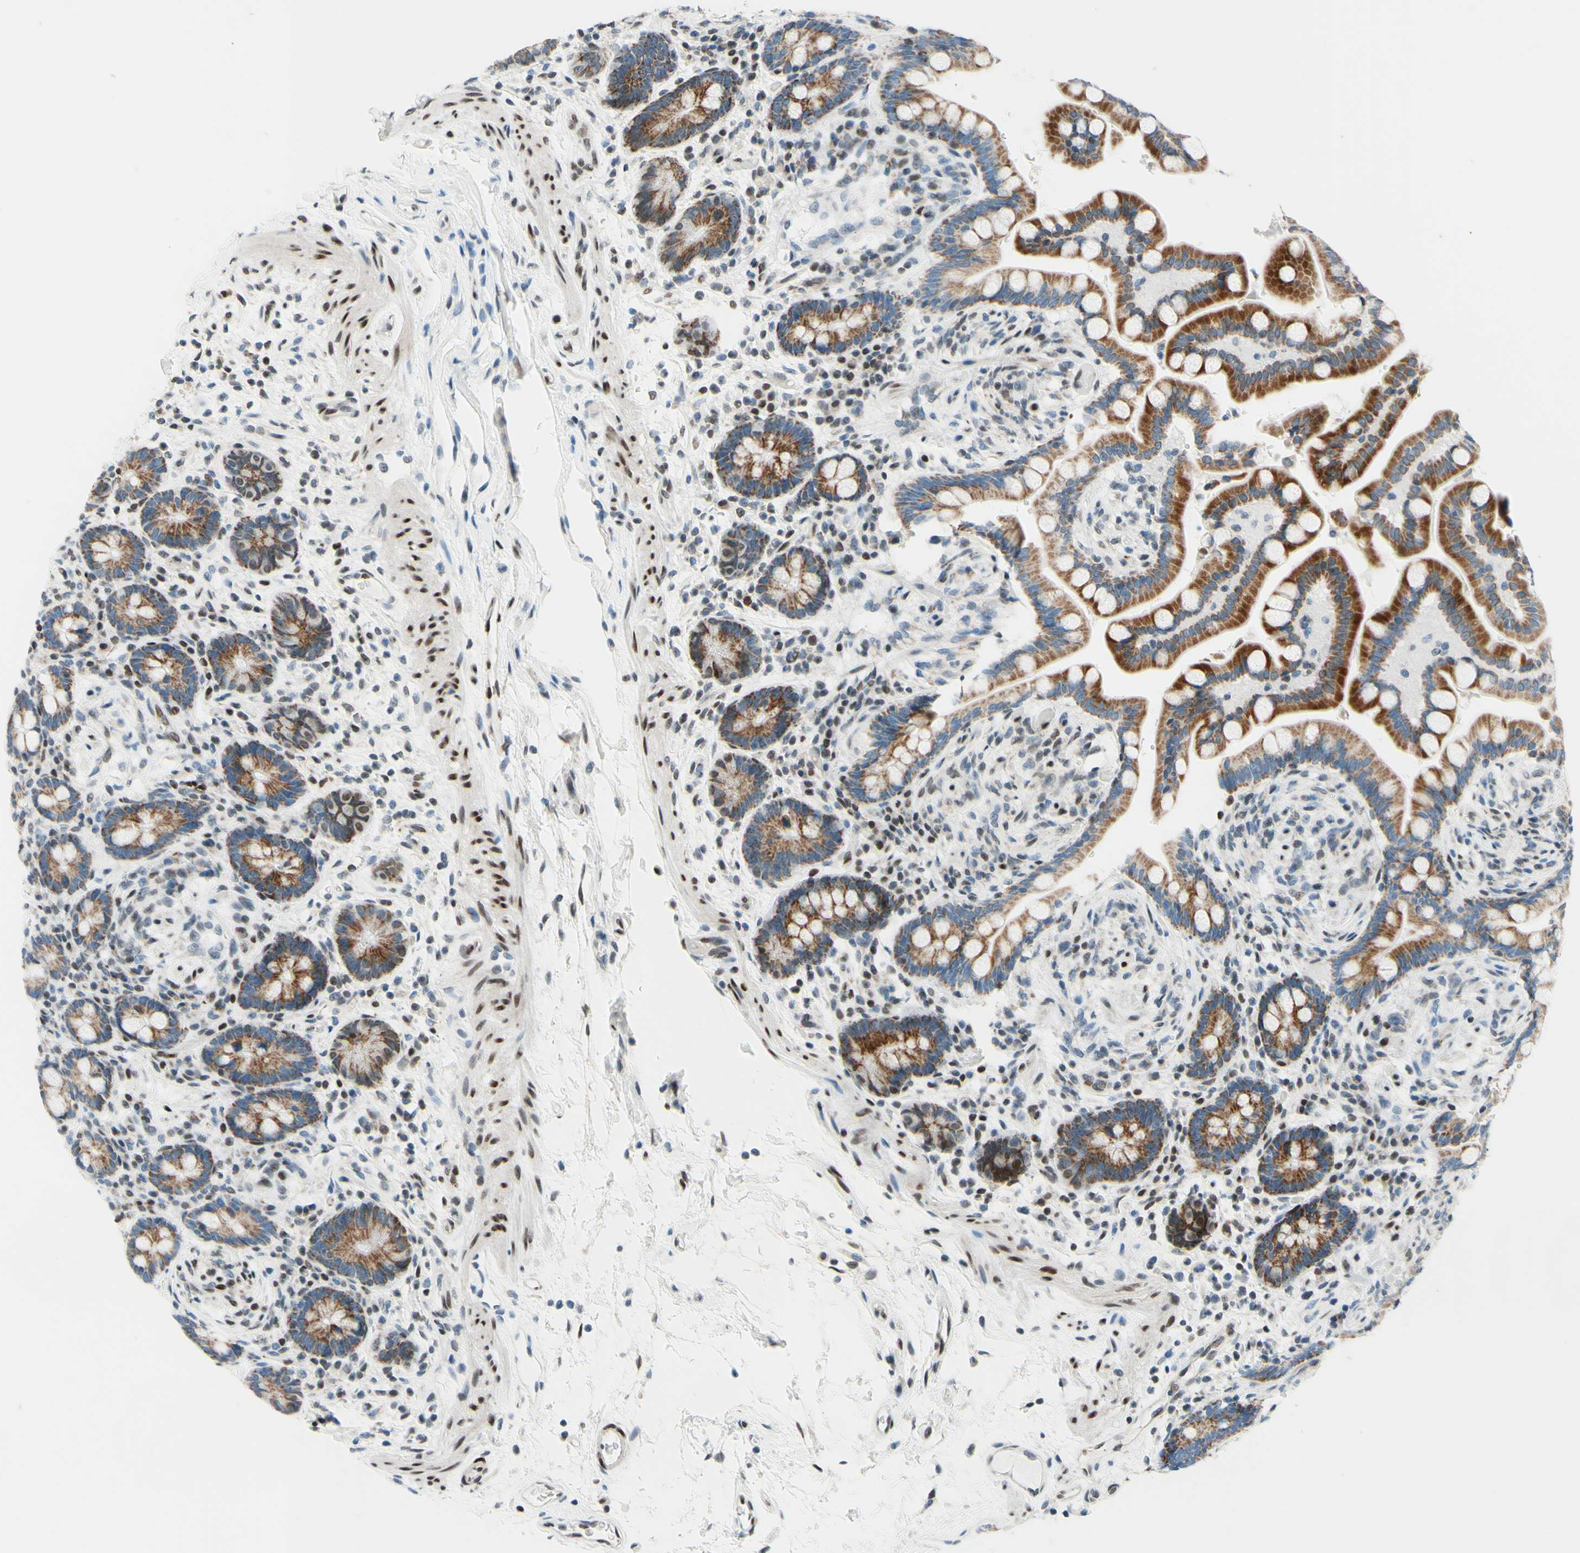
{"staining": {"intensity": "strong", "quantity": ">75%", "location": "nuclear"}, "tissue": "colon", "cell_type": "Endothelial cells", "image_type": "normal", "snomed": [{"axis": "morphology", "description": "Normal tissue, NOS"}, {"axis": "topography", "description": "Colon"}], "caption": "Protein staining demonstrates strong nuclear expression in approximately >75% of endothelial cells in unremarkable colon.", "gene": "CBX7", "patient": {"sex": "male", "age": 73}}